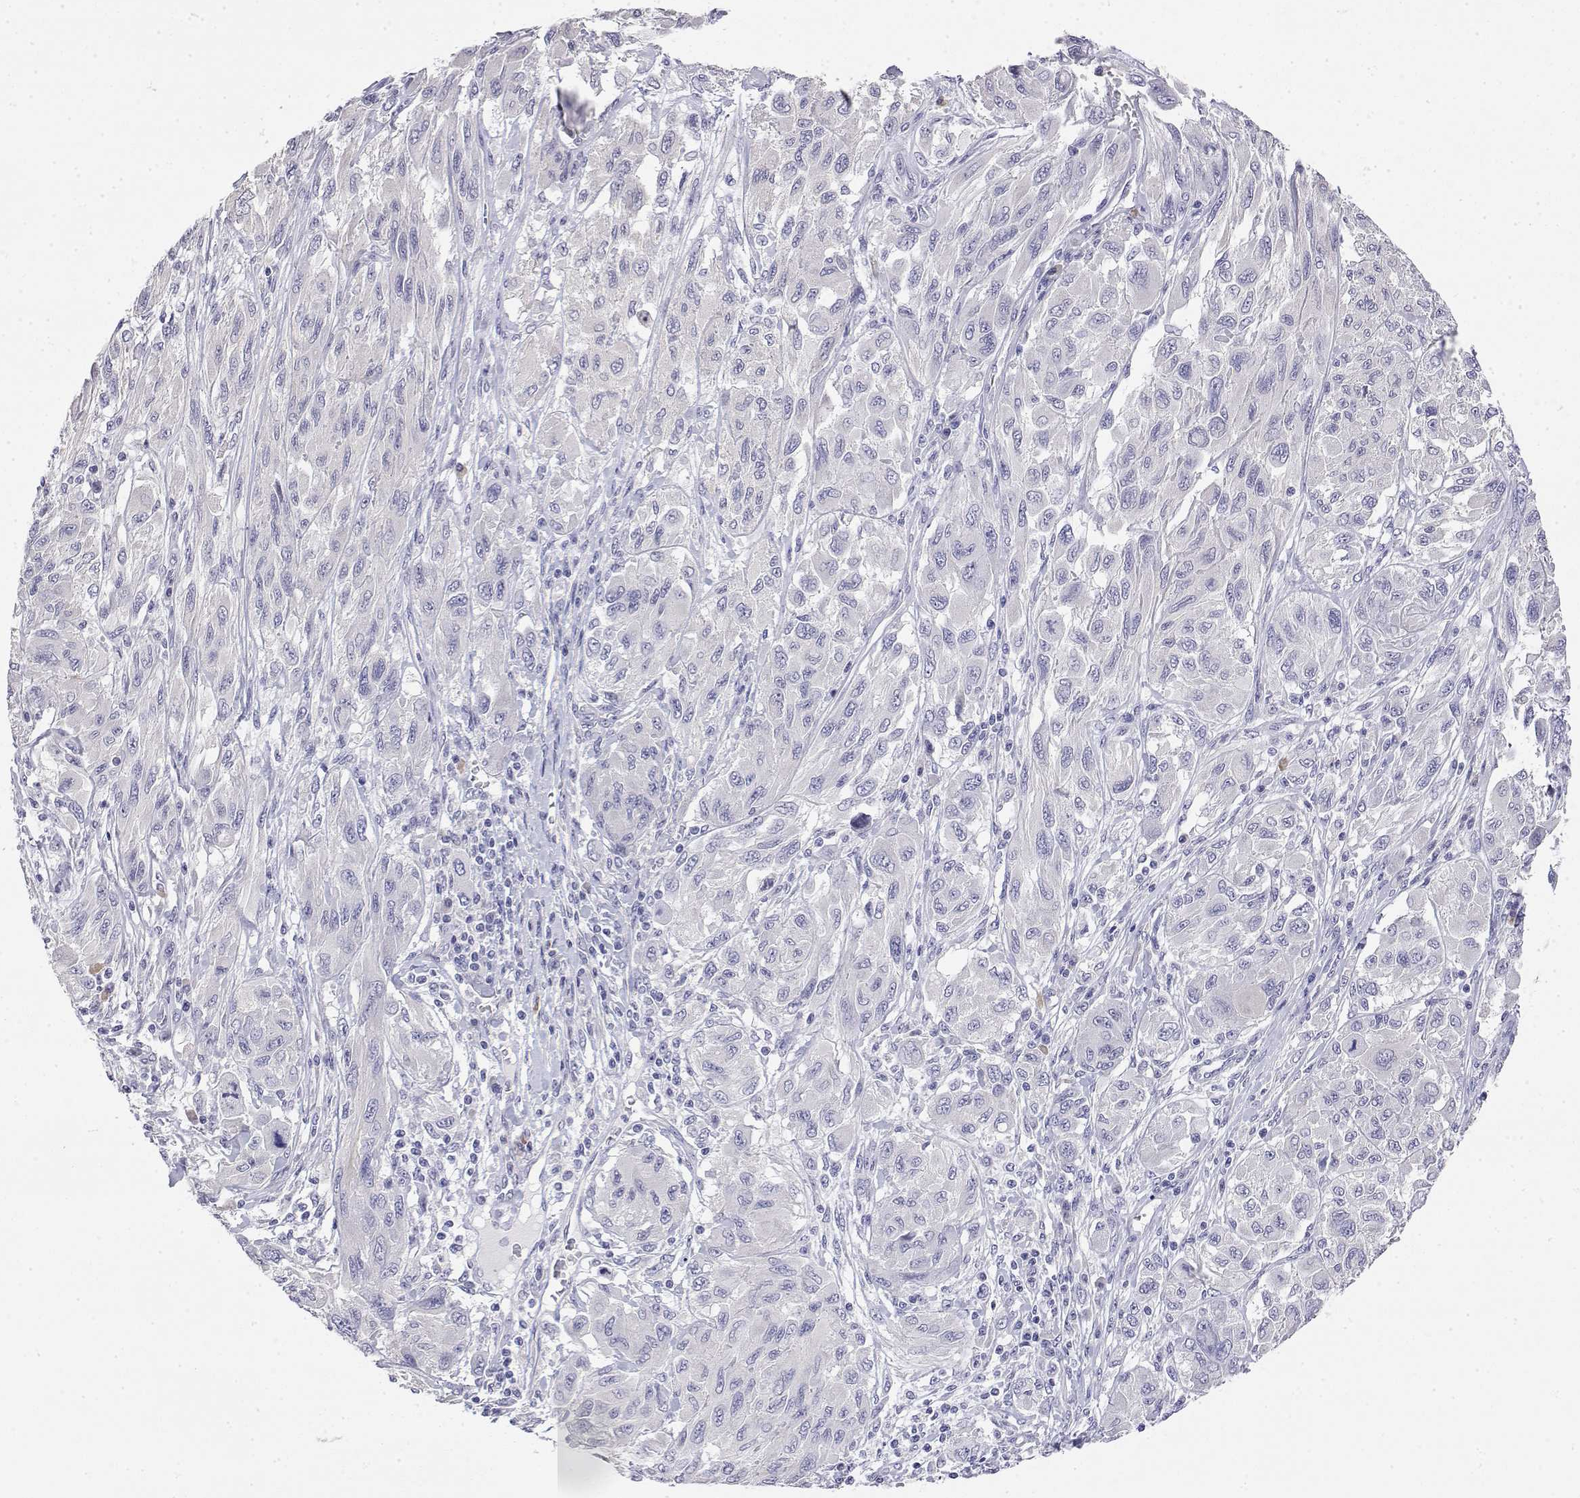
{"staining": {"intensity": "negative", "quantity": "none", "location": "none"}, "tissue": "melanoma", "cell_type": "Tumor cells", "image_type": "cancer", "snomed": [{"axis": "morphology", "description": "Malignant melanoma, NOS"}, {"axis": "topography", "description": "Skin"}], "caption": "A histopathology image of malignant melanoma stained for a protein demonstrates no brown staining in tumor cells. (Brightfield microscopy of DAB immunohistochemistry at high magnification).", "gene": "LY6D", "patient": {"sex": "female", "age": 91}}